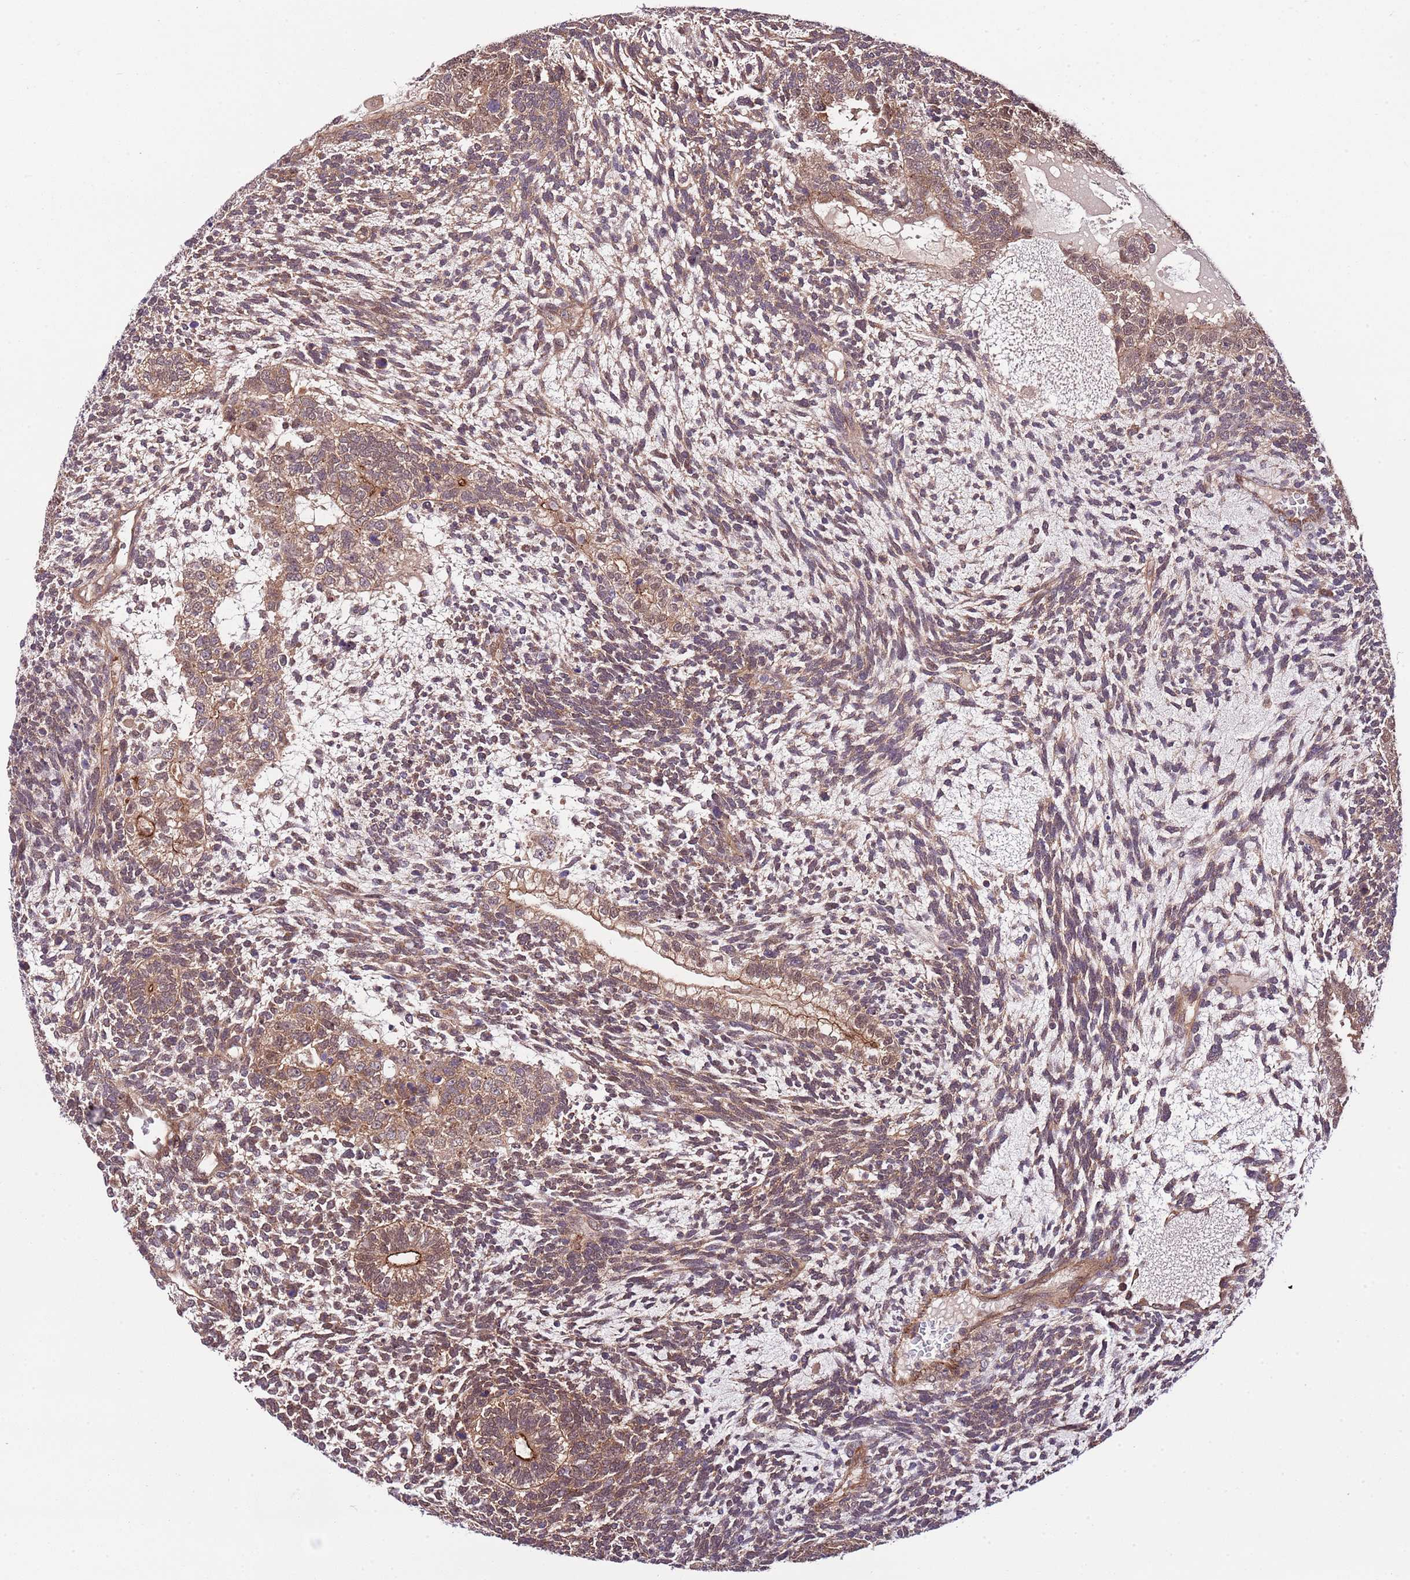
{"staining": {"intensity": "moderate", "quantity": ">75%", "location": "cytoplasmic/membranous"}, "tissue": "testis cancer", "cell_type": "Tumor cells", "image_type": "cancer", "snomed": [{"axis": "morphology", "description": "Carcinoma, Embryonal, NOS"}, {"axis": "topography", "description": "Testis"}], "caption": "The photomicrograph shows staining of testis cancer (embryonal carcinoma), revealing moderate cytoplasmic/membranous protein staining (brown color) within tumor cells.", "gene": "DONSON", "patient": {"sex": "male", "age": 23}}